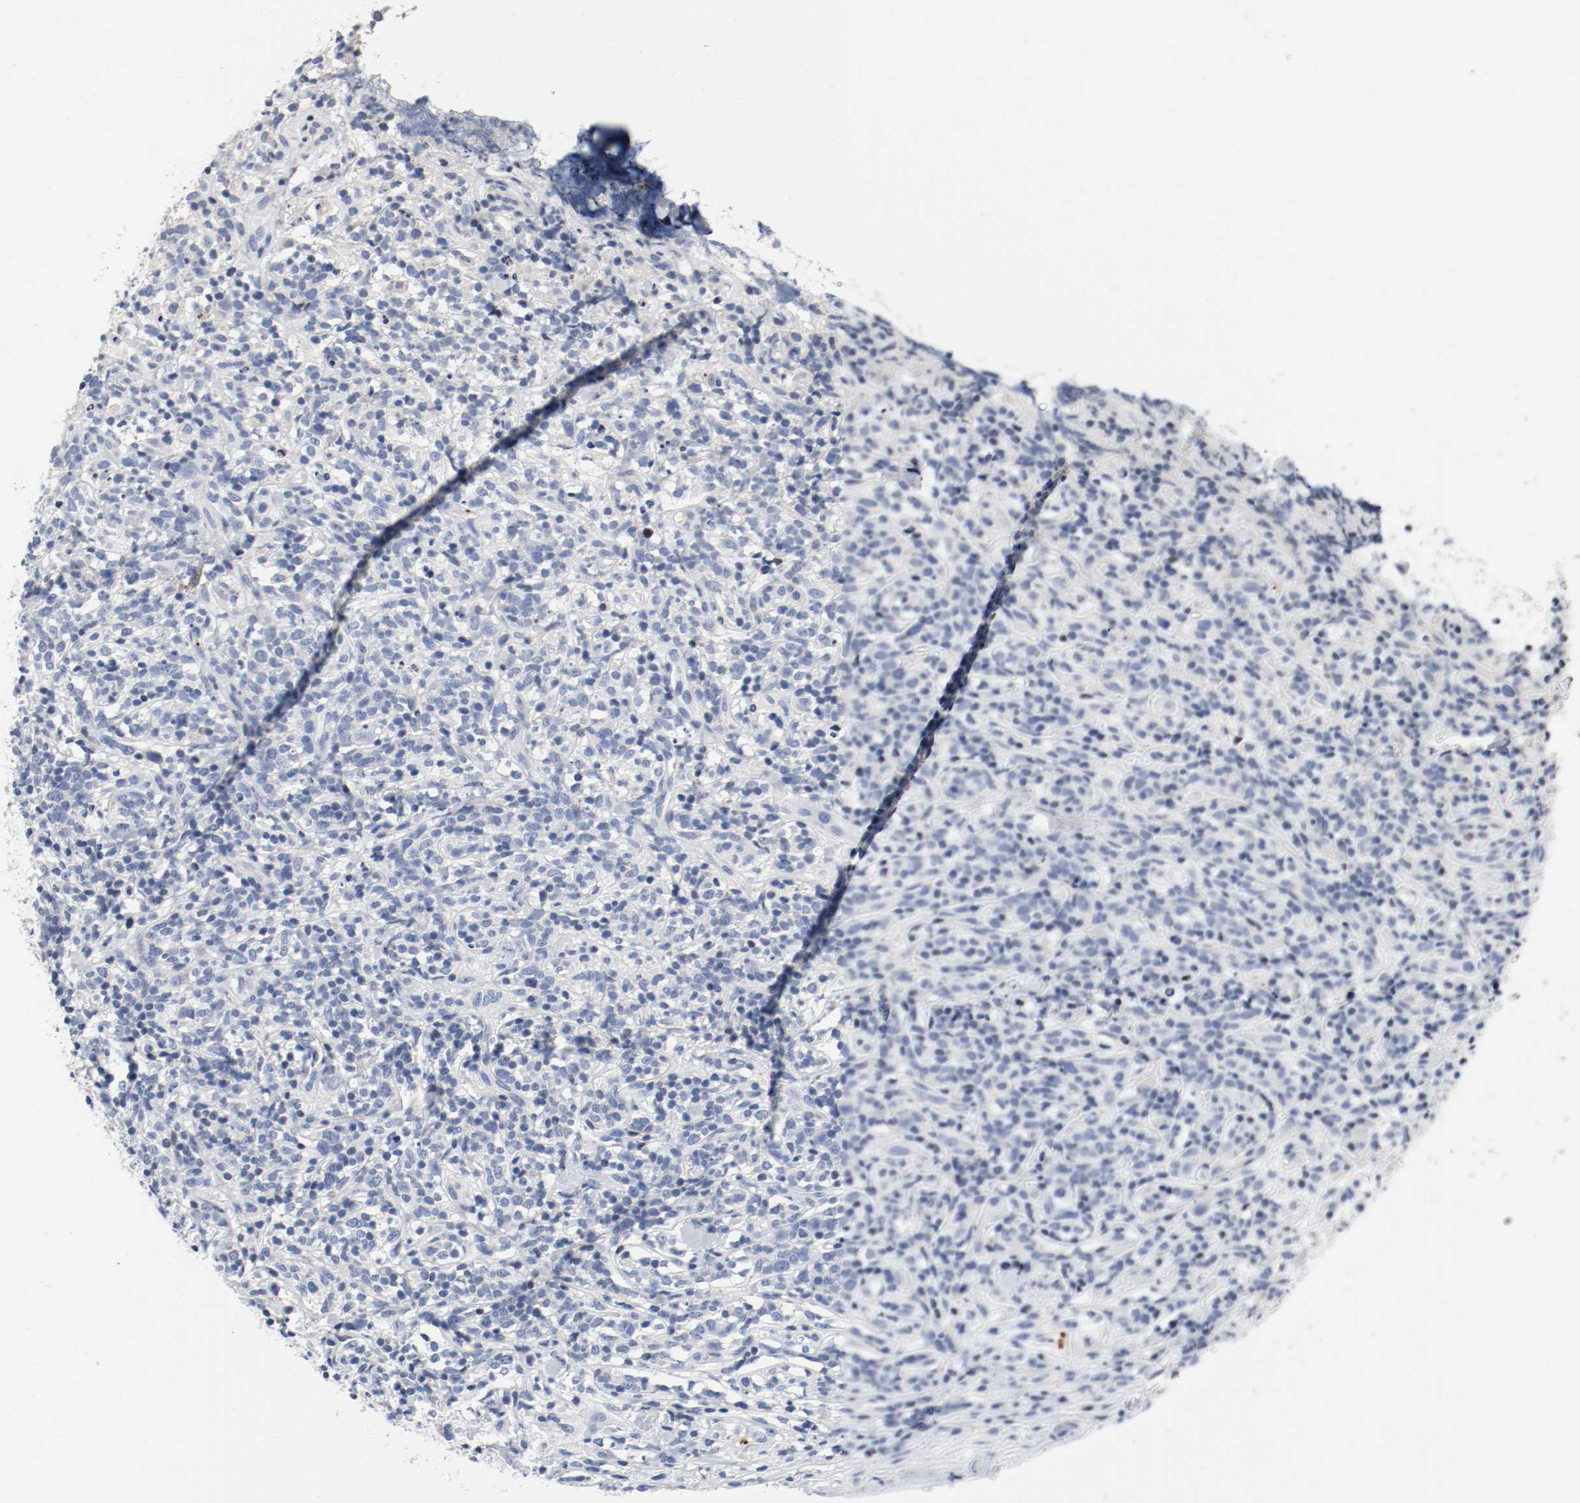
{"staining": {"intensity": "negative", "quantity": "none", "location": "none"}, "tissue": "lymphoma", "cell_type": "Tumor cells", "image_type": "cancer", "snomed": [{"axis": "morphology", "description": "Malignant lymphoma, non-Hodgkin's type, High grade"}, {"axis": "topography", "description": "Lymph node"}], "caption": "Immunohistochemistry image of neoplastic tissue: human high-grade malignant lymphoma, non-Hodgkin's type stained with DAB (3,3'-diaminobenzidine) displays no significant protein expression in tumor cells.", "gene": "PIM1", "patient": {"sex": "female", "age": 73}}